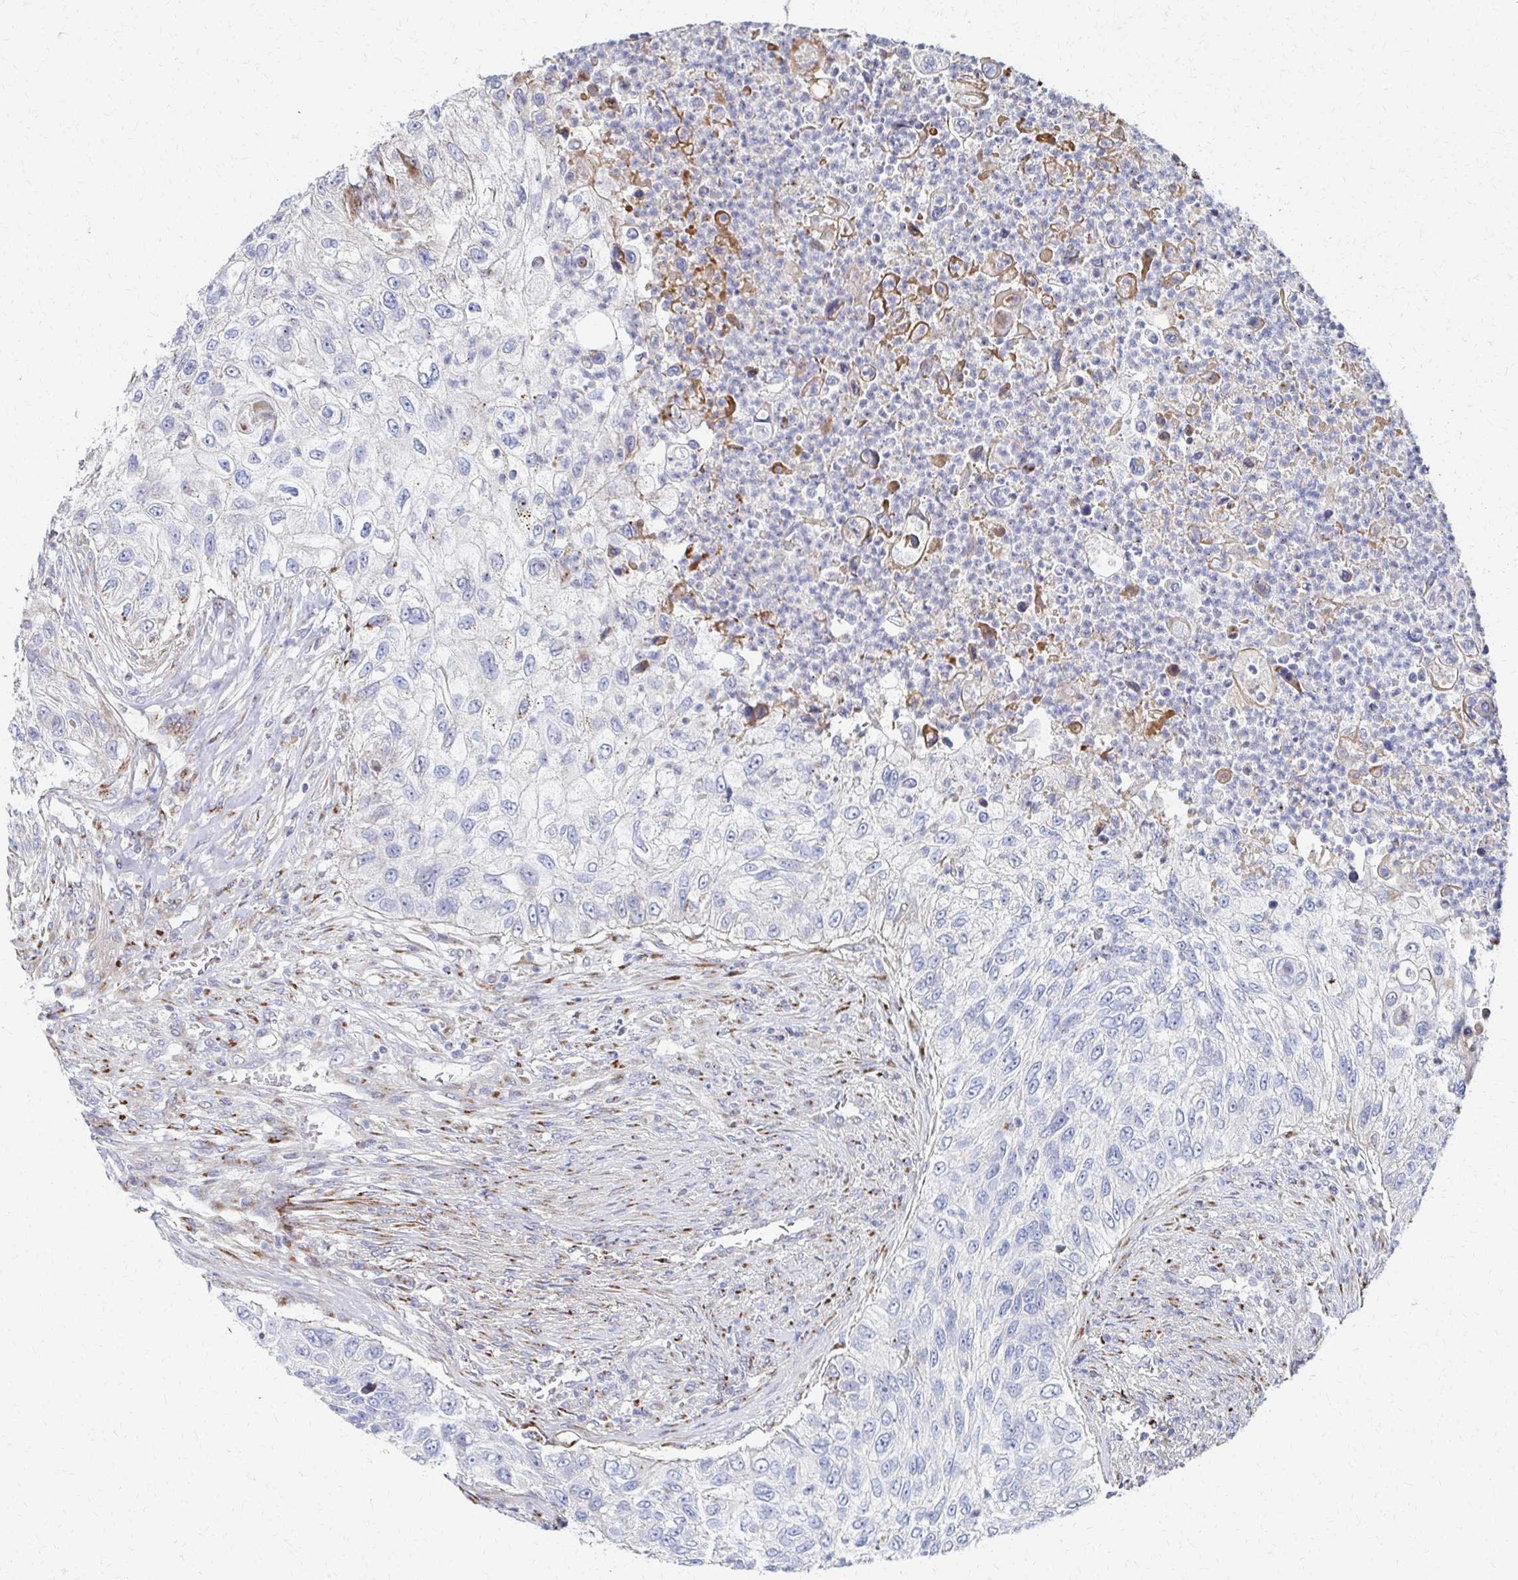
{"staining": {"intensity": "negative", "quantity": "none", "location": "none"}, "tissue": "urothelial cancer", "cell_type": "Tumor cells", "image_type": "cancer", "snomed": [{"axis": "morphology", "description": "Urothelial carcinoma, High grade"}, {"axis": "topography", "description": "Urinary bladder"}], "caption": "DAB (3,3'-diaminobenzidine) immunohistochemical staining of human high-grade urothelial carcinoma reveals no significant positivity in tumor cells.", "gene": "MAN1A1", "patient": {"sex": "female", "age": 60}}